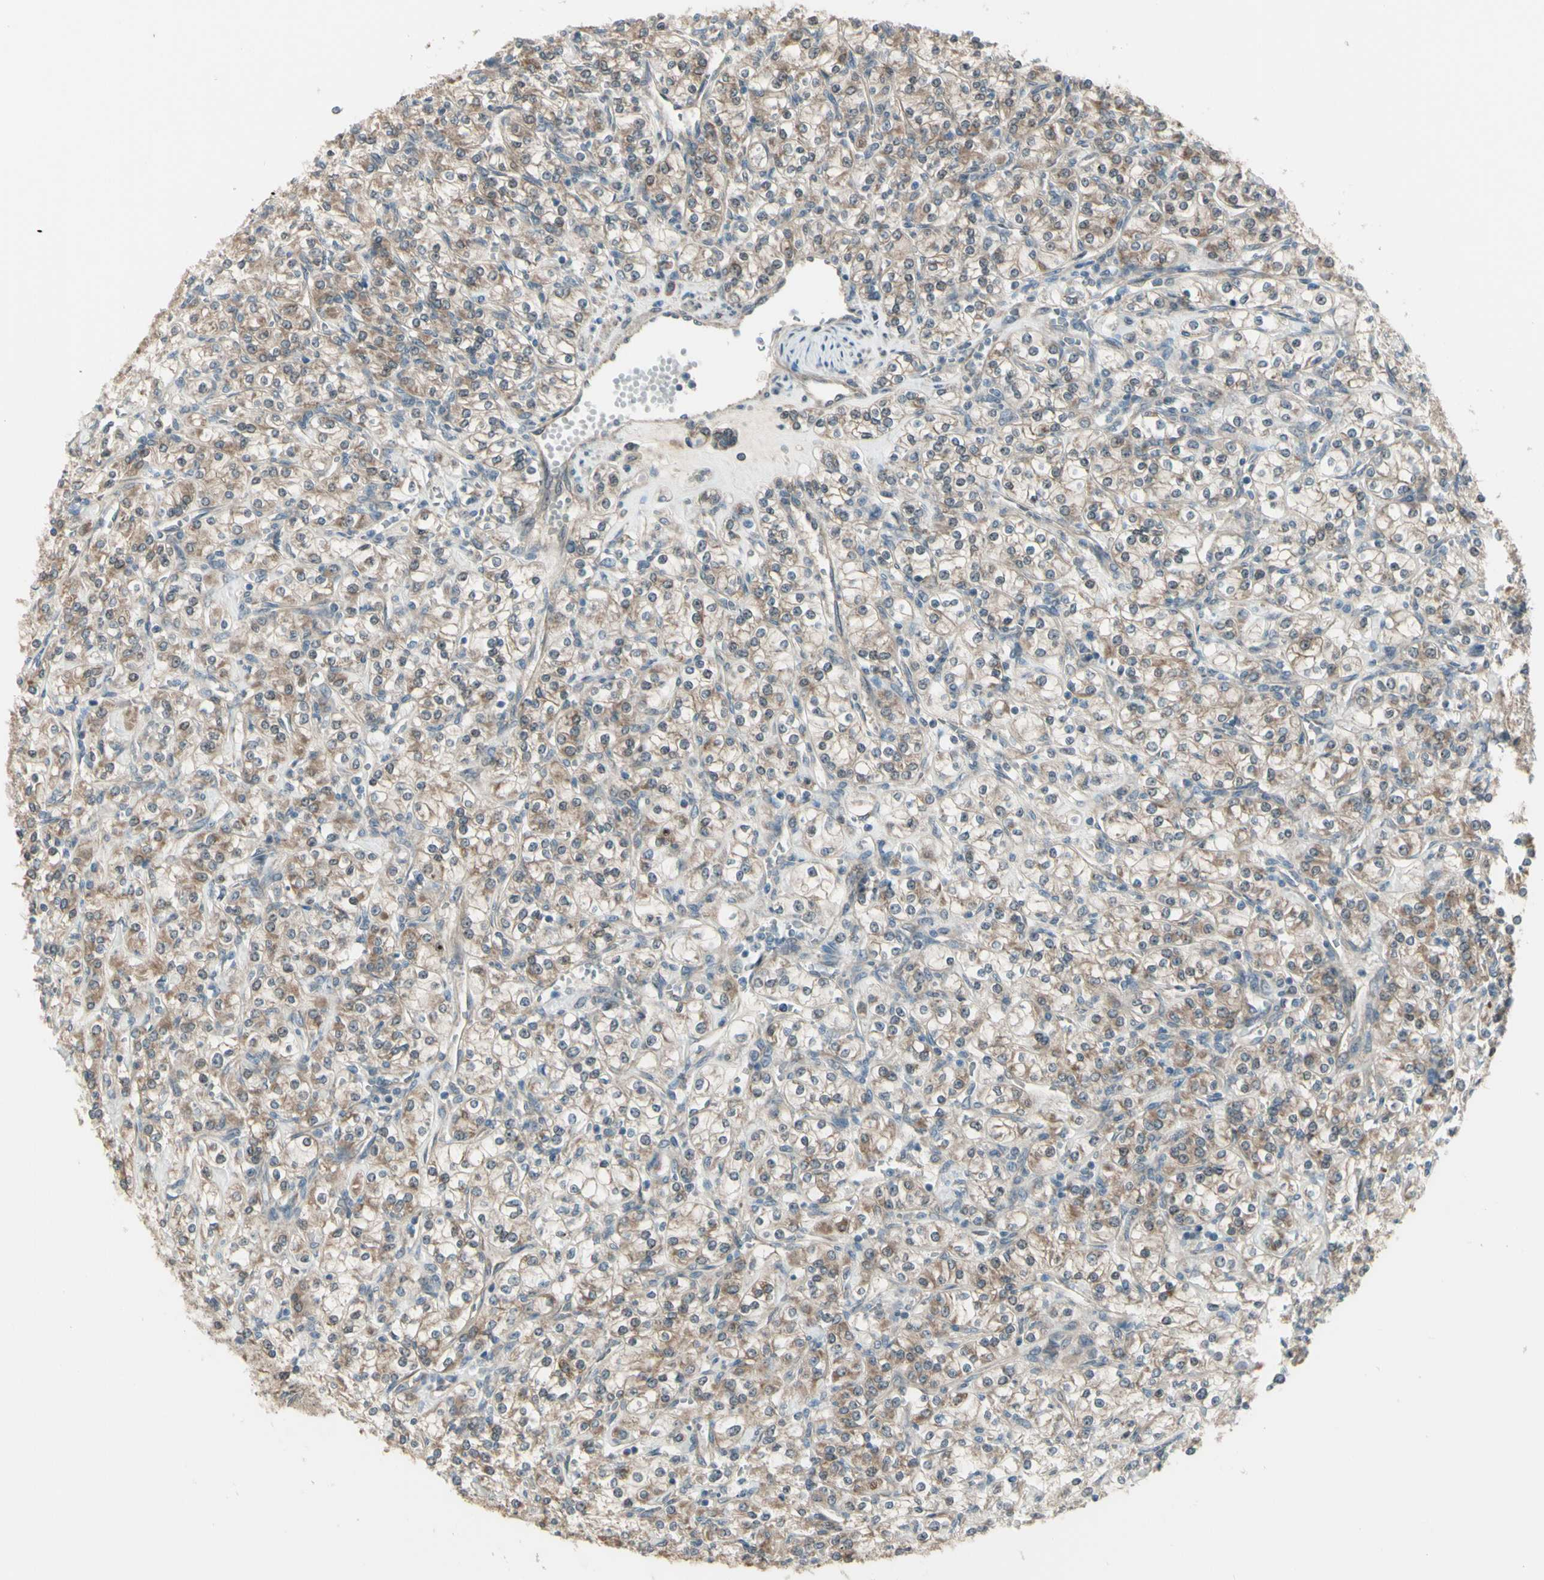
{"staining": {"intensity": "weak", "quantity": "25%-75%", "location": "cytoplasmic/membranous"}, "tissue": "renal cancer", "cell_type": "Tumor cells", "image_type": "cancer", "snomed": [{"axis": "morphology", "description": "Adenocarcinoma, NOS"}, {"axis": "topography", "description": "Kidney"}], "caption": "Brown immunohistochemical staining in renal adenocarcinoma reveals weak cytoplasmic/membranous staining in about 25%-75% of tumor cells.", "gene": "NAXD", "patient": {"sex": "male", "age": 77}}